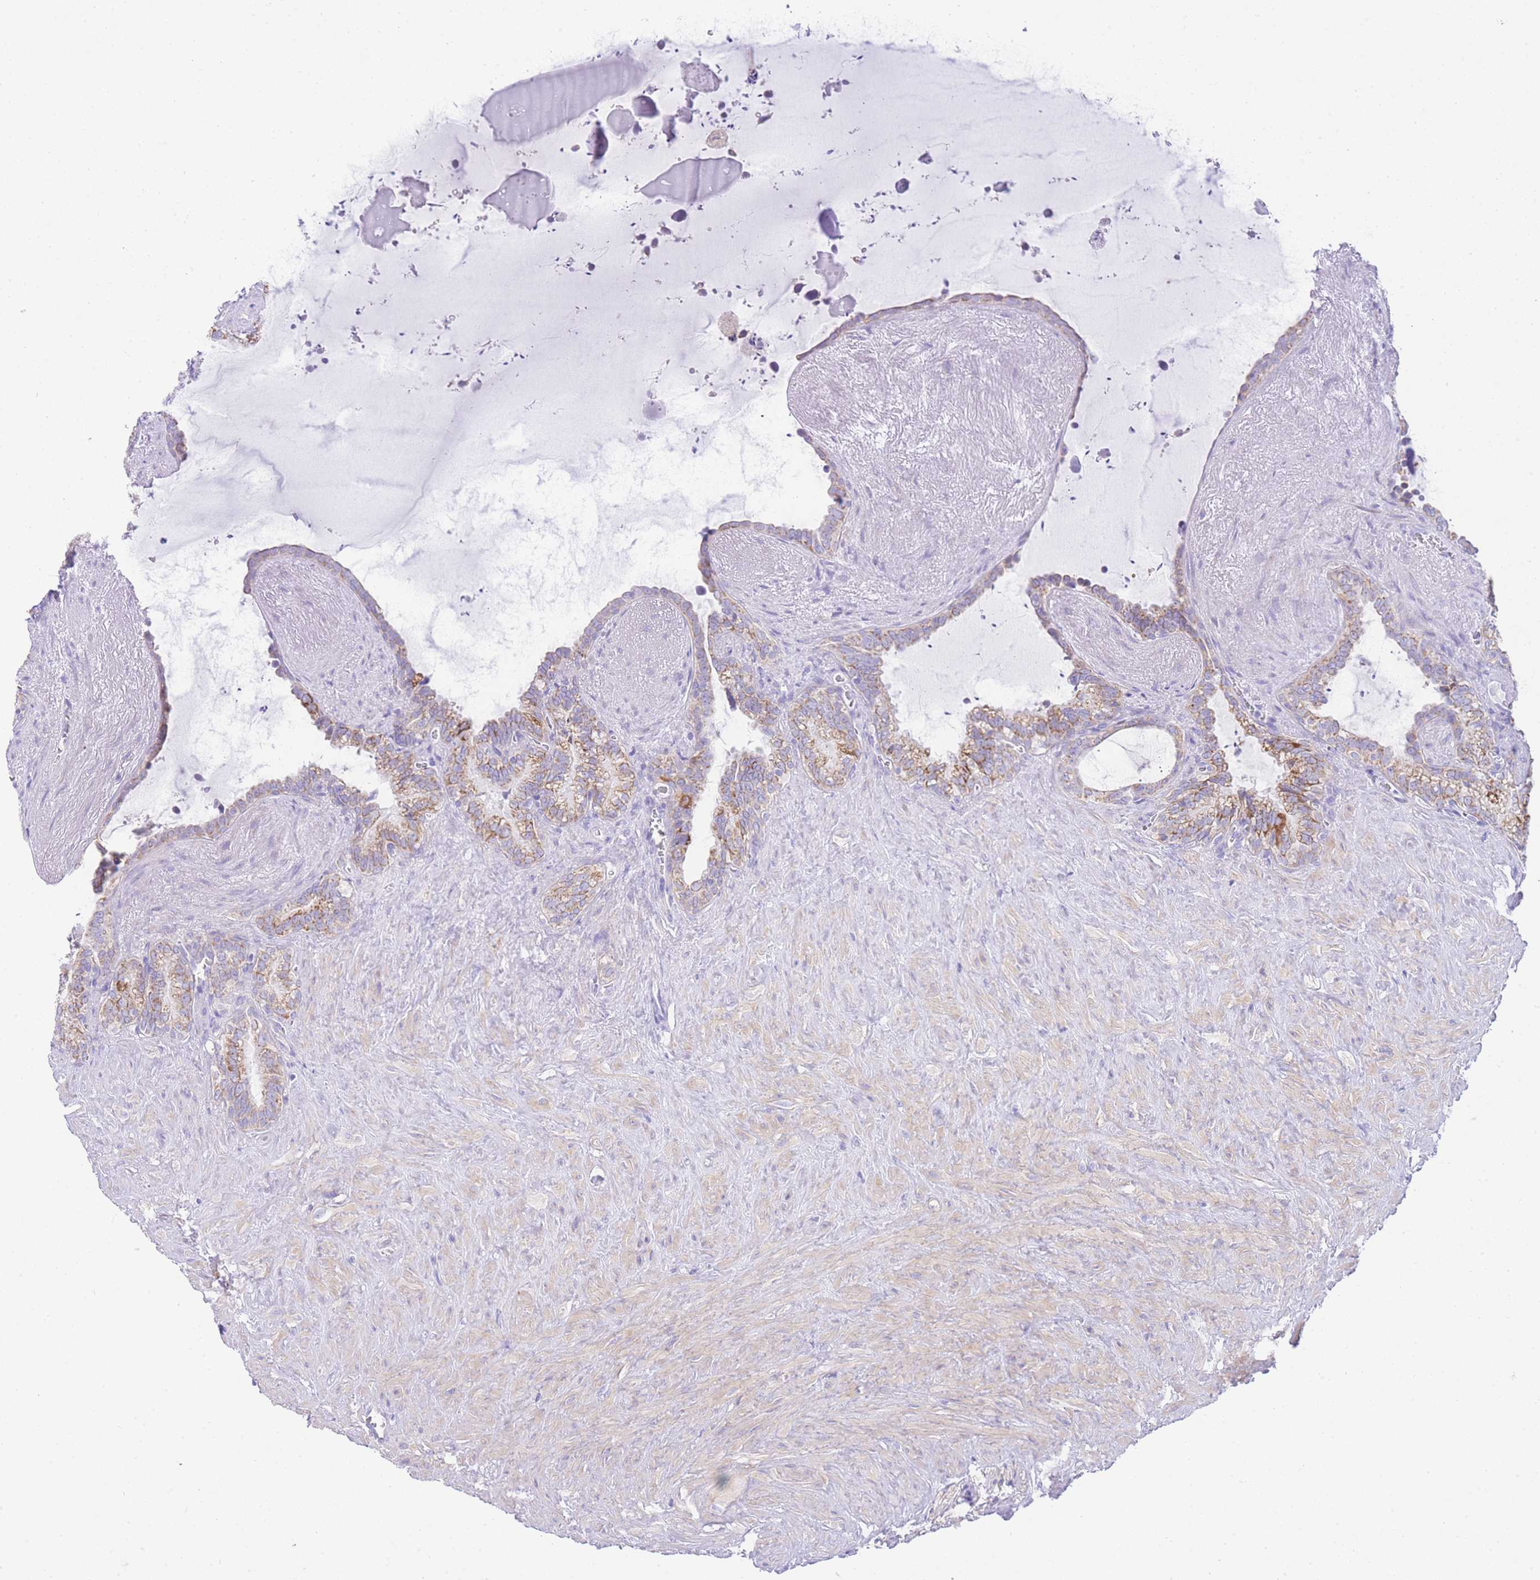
{"staining": {"intensity": "moderate", "quantity": ">75%", "location": "cytoplasmic/membranous"}, "tissue": "seminal vesicle", "cell_type": "Glandular cells", "image_type": "normal", "snomed": [{"axis": "morphology", "description": "Normal tissue, NOS"}, {"axis": "topography", "description": "Prostate"}, {"axis": "topography", "description": "Seminal veicle"}], "caption": "A brown stain highlights moderate cytoplasmic/membranous expression of a protein in glandular cells of unremarkable human seminal vesicle.", "gene": "ACSM4", "patient": {"sex": "male", "age": 58}}